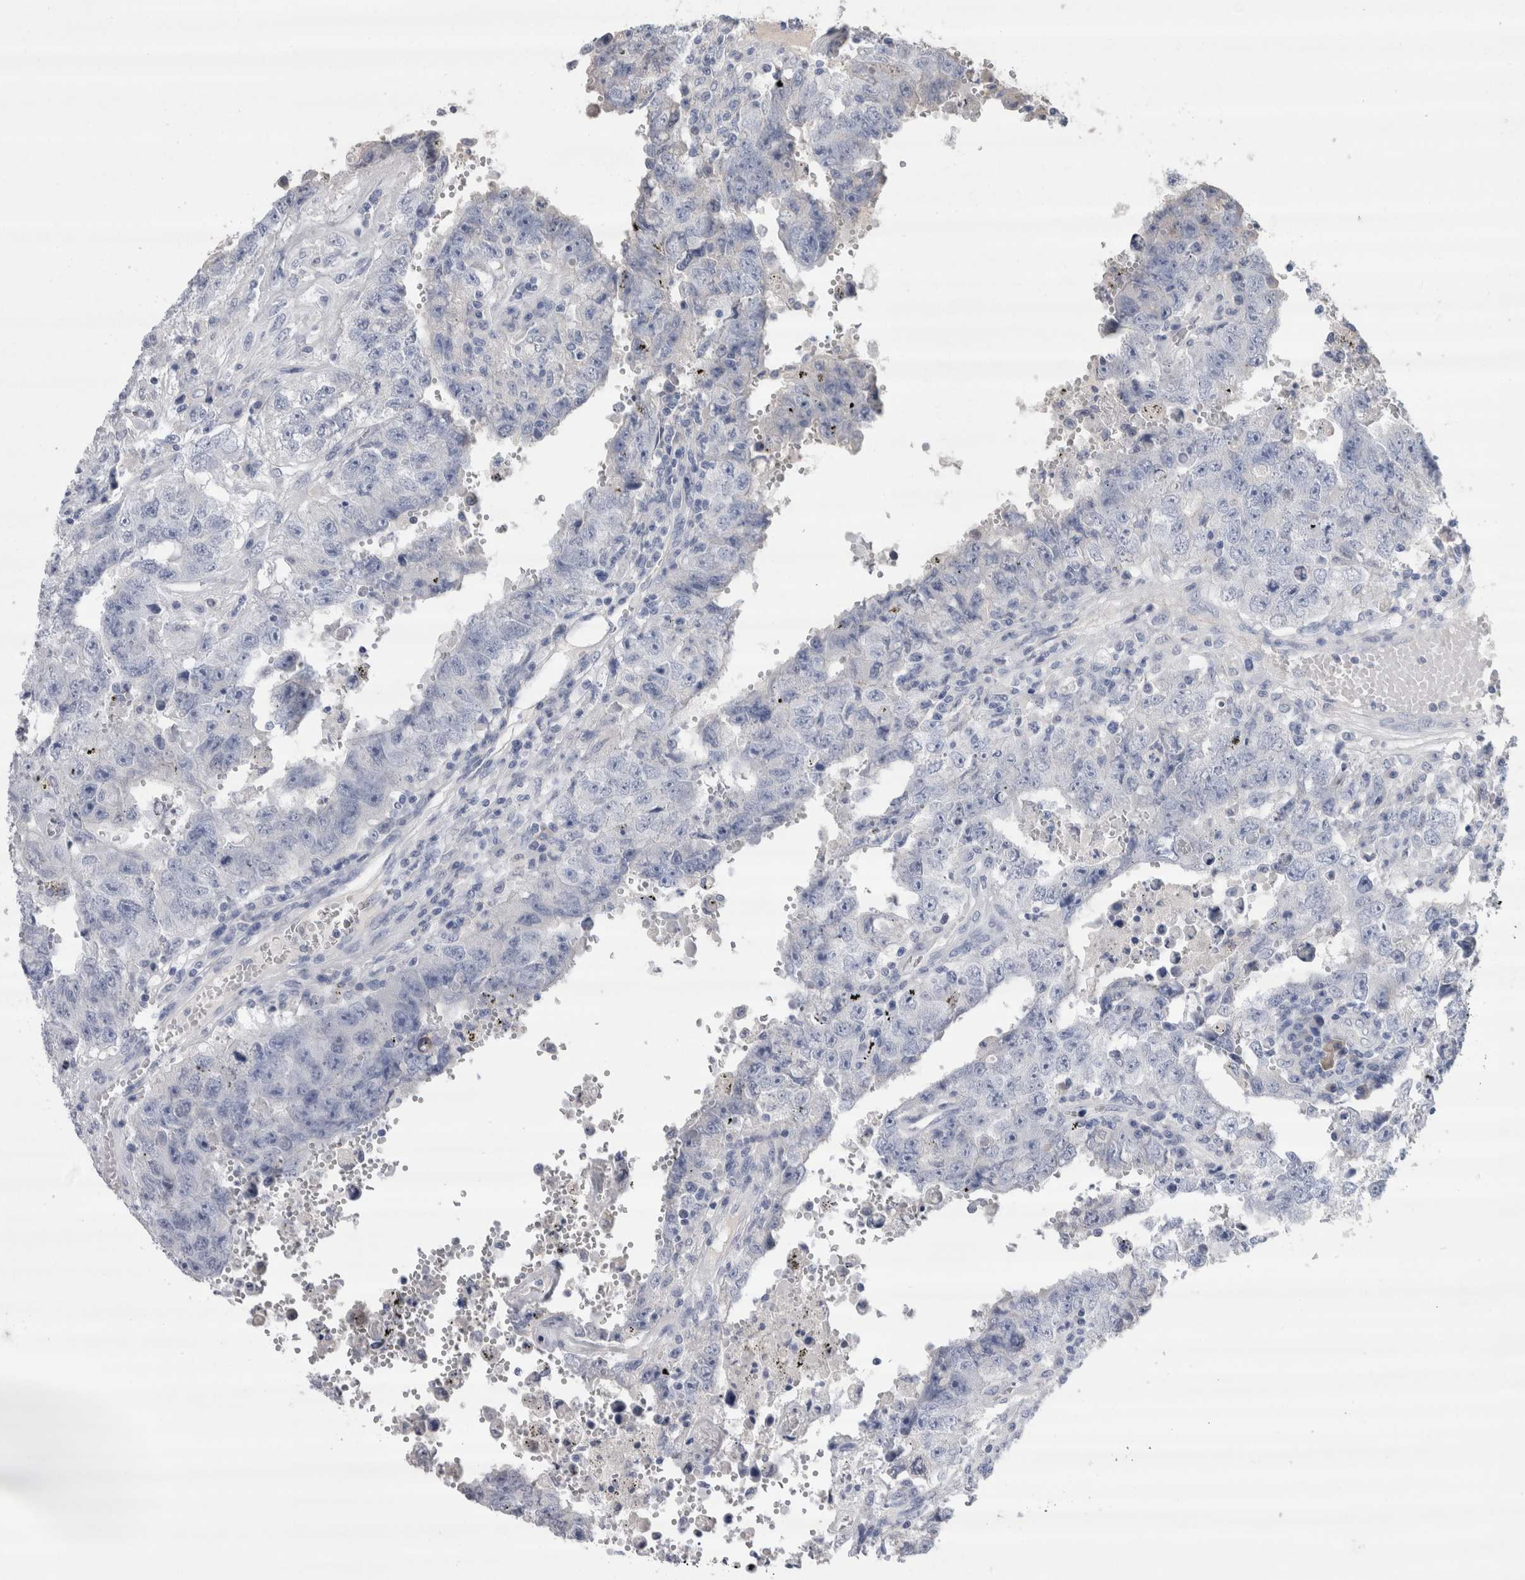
{"staining": {"intensity": "negative", "quantity": "none", "location": "none"}, "tissue": "testis cancer", "cell_type": "Tumor cells", "image_type": "cancer", "snomed": [{"axis": "morphology", "description": "Carcinoma, Embryonal, NOS"}, {"axis": "topography", "description": "Testis"}], "caption": "This is an immunohistochemistry (IHC) photomicrograph of testis cancer. There is no expression in tumor cells.", "gene": "REG1A", "patient": {"sex": "male", "age": 26}}